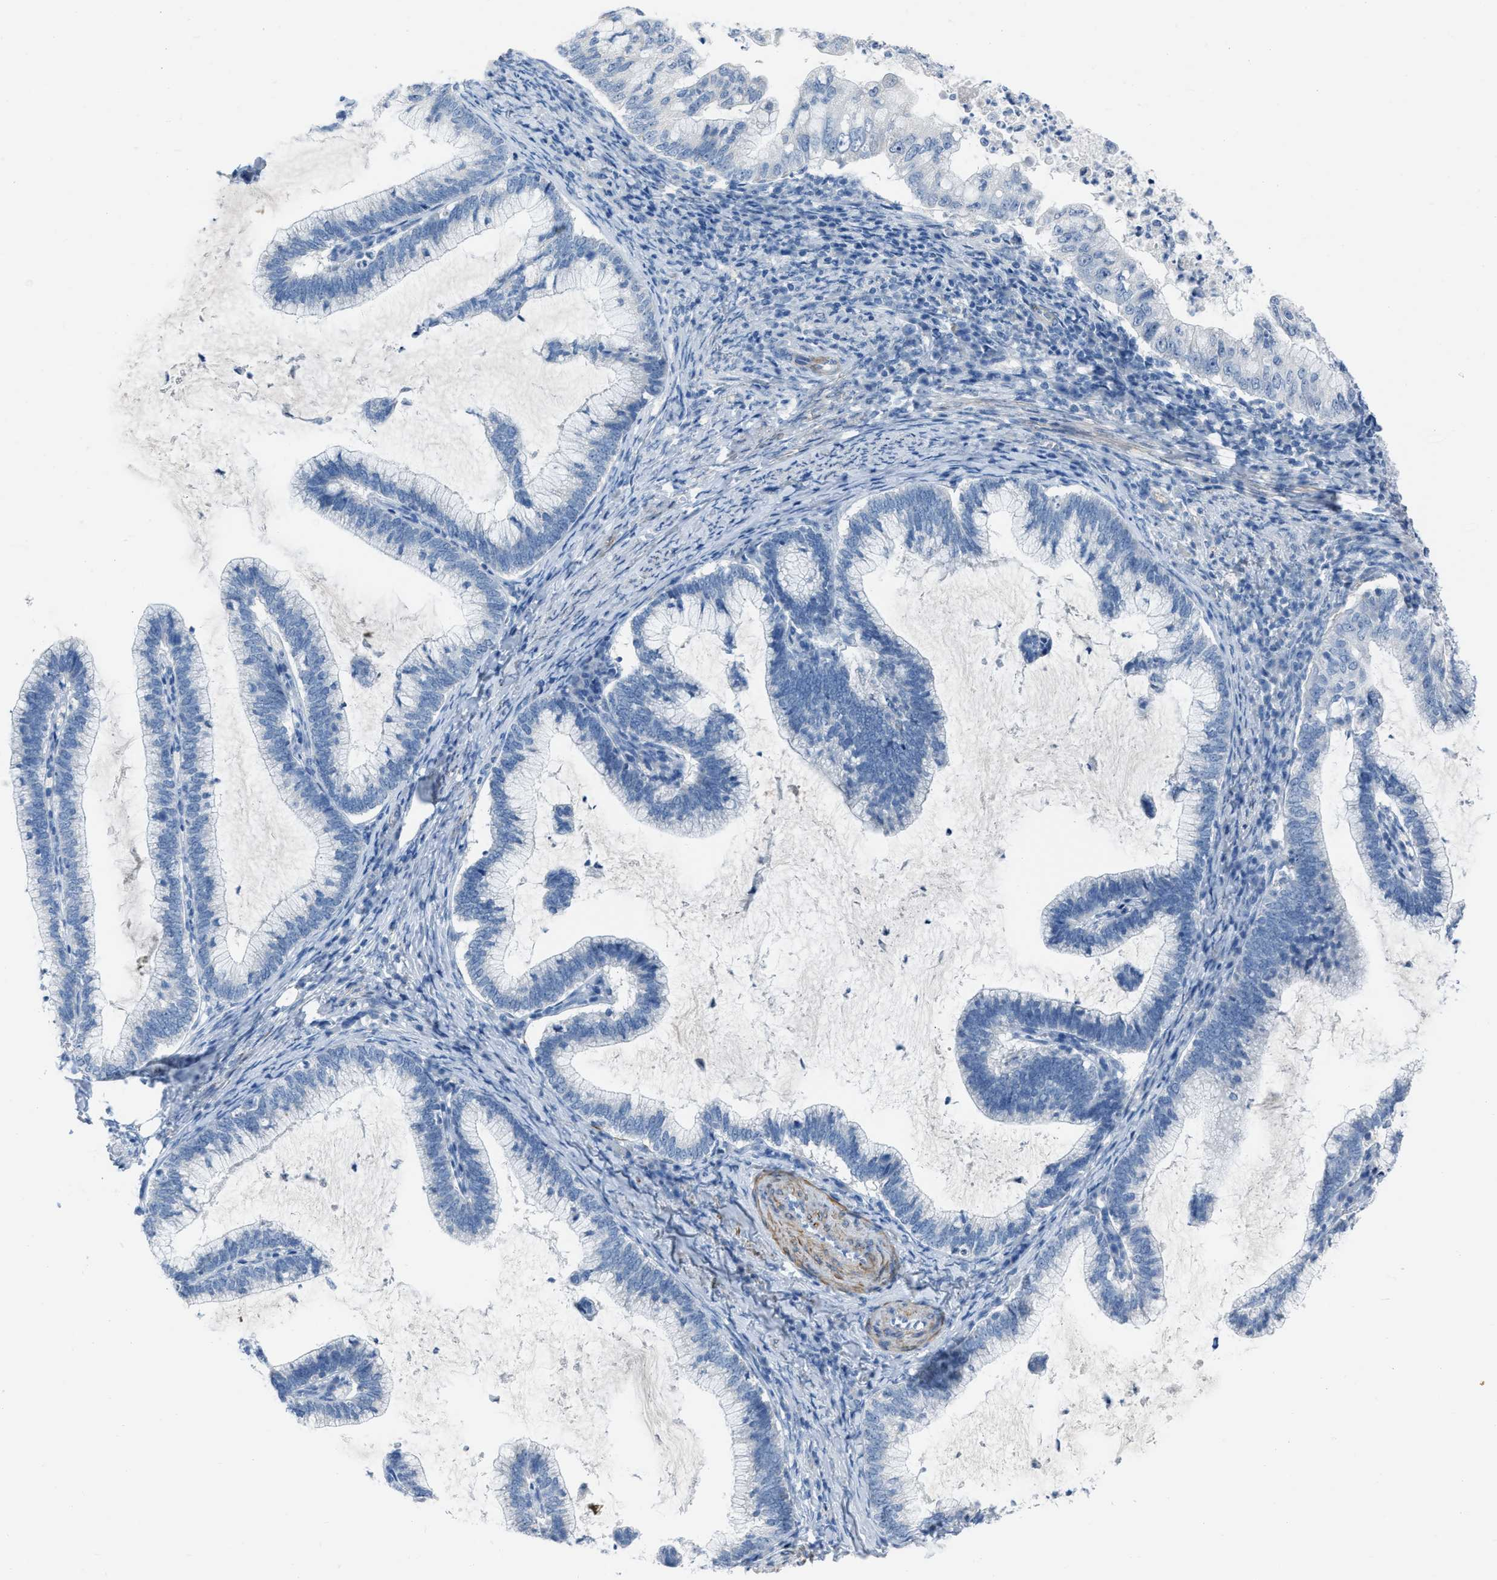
{"staining": {"intensity": "negative", "quantity": "none", "location": "none"}, "tissue": "cervical cancer", "cell_type": "Tumor cells", "image_type": "cancer", "snomed": [{"axis": "morphology", "description": "Adenocarcinoma, NOS"}, {"axis": "topography", "description": "Cervix"}], "caption": "Cervical adenocarcinoma was stained to show a protein in brown. There is no significant expression in tumor cells. (DAB IHC visualized using brightfield microscopy, high magnification).", "gene": "SPATC1L", "patient": {"sex": "female", "age": 36}}